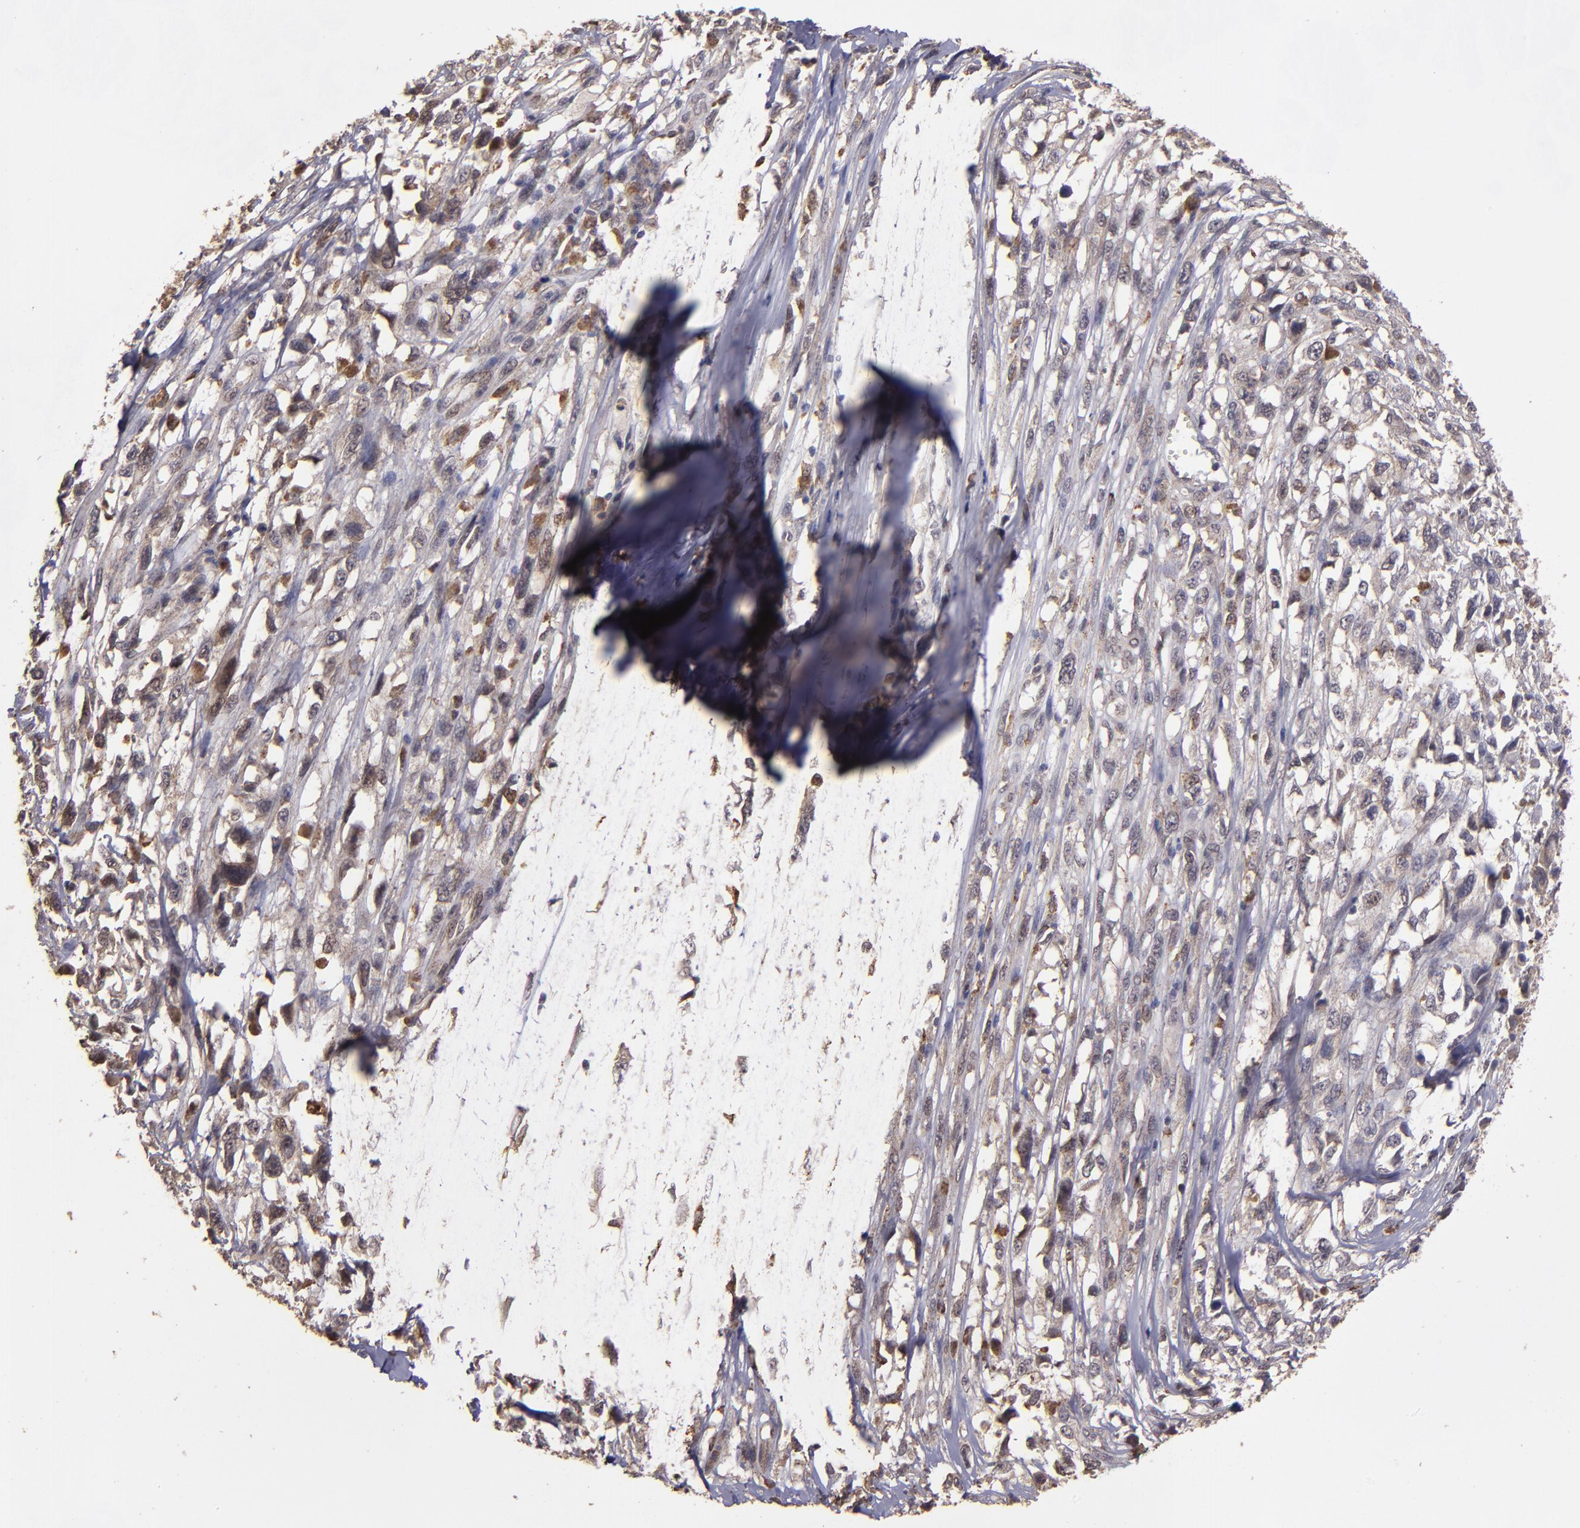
{"staining": {"intensity": "moderate", "quantity": "<25%", "location": "cytoplasmic/membranous,nuclear"}, "tissue": "melanoma", "cell_type": "Tumor cells", "image_type": "cancer", "snomed": [{"axis": "morphology", "description": "Malignant melanoma, Metastatic site"}, {"axis": "topography", "description": "Lymph node"}], "caption": "Immunohistochemistry (IHC) staining of melanoma, which reveals low levels of moderate cytoplasmic/membranous and nuclear expression in about <25% of tumor cells indicating moderate cytoplasmic/membranous and nuclear protein positivity. The staining was performed using DAB (brown) for protein detection and nuclei were counterstained in hematoxylin (blue).", "gene": "SIPA1L1", "patient": {"sex": "male", "age": 59}}